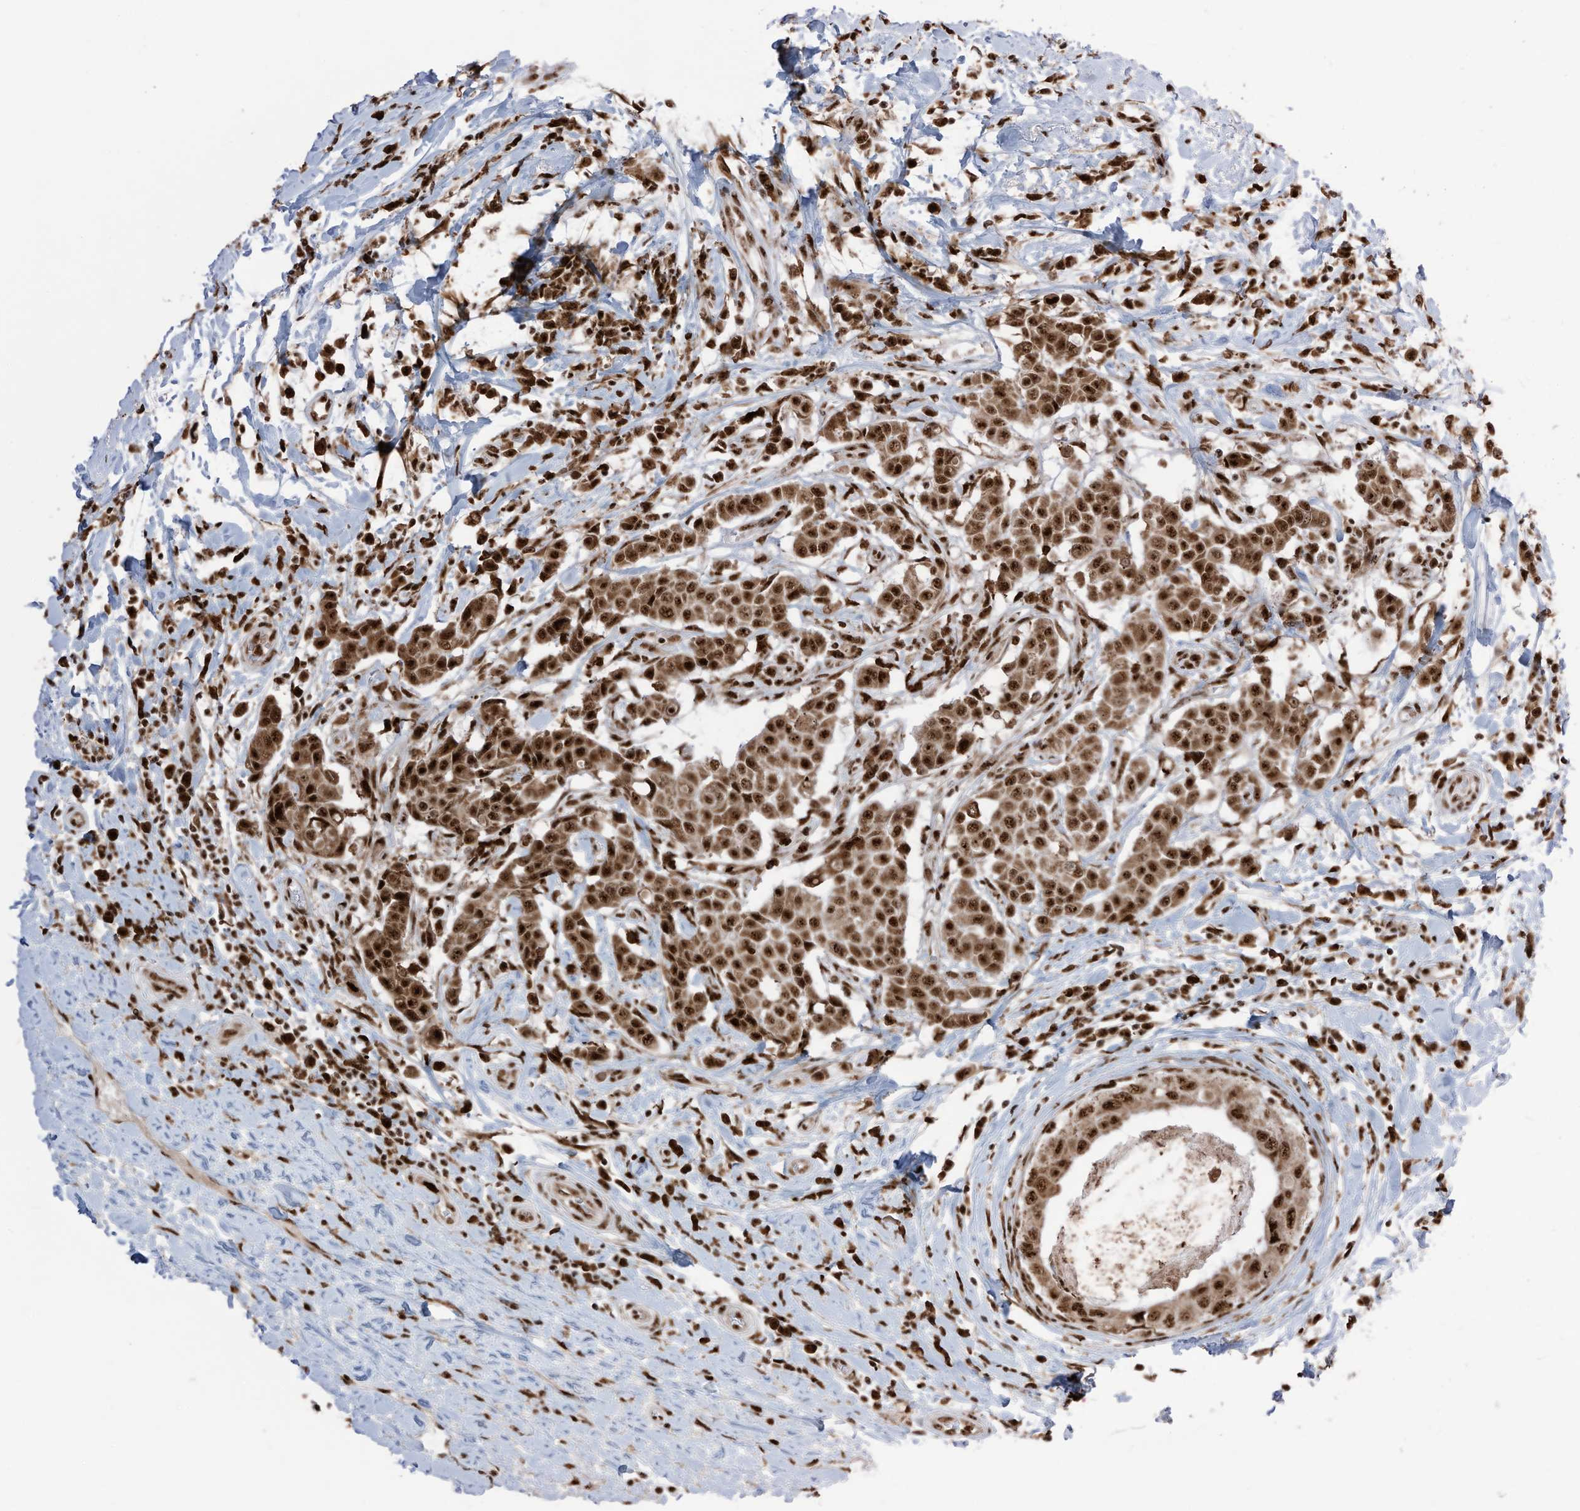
{"staining": {"intensity": "strong", "quantity": ">75%", "location": "cytoplasmic/membranous,nuclear"}, "tissue": "breast cancer", "cell_type": "Tumor cells", "image_type": "cancer", "snomed": [{"axis": "morphology", "description": "Duct carcinoma"}, {"axis": "topography", "description": "Breast"}], "caption": "Immunohistochemical staining of breast cancer shows high levels of strong cytoplasmic/membranous and nuclear expression in approximately >75% of tumor cells.", "gene": "LBH", "patient": {"sex": "female", "age": 27}}